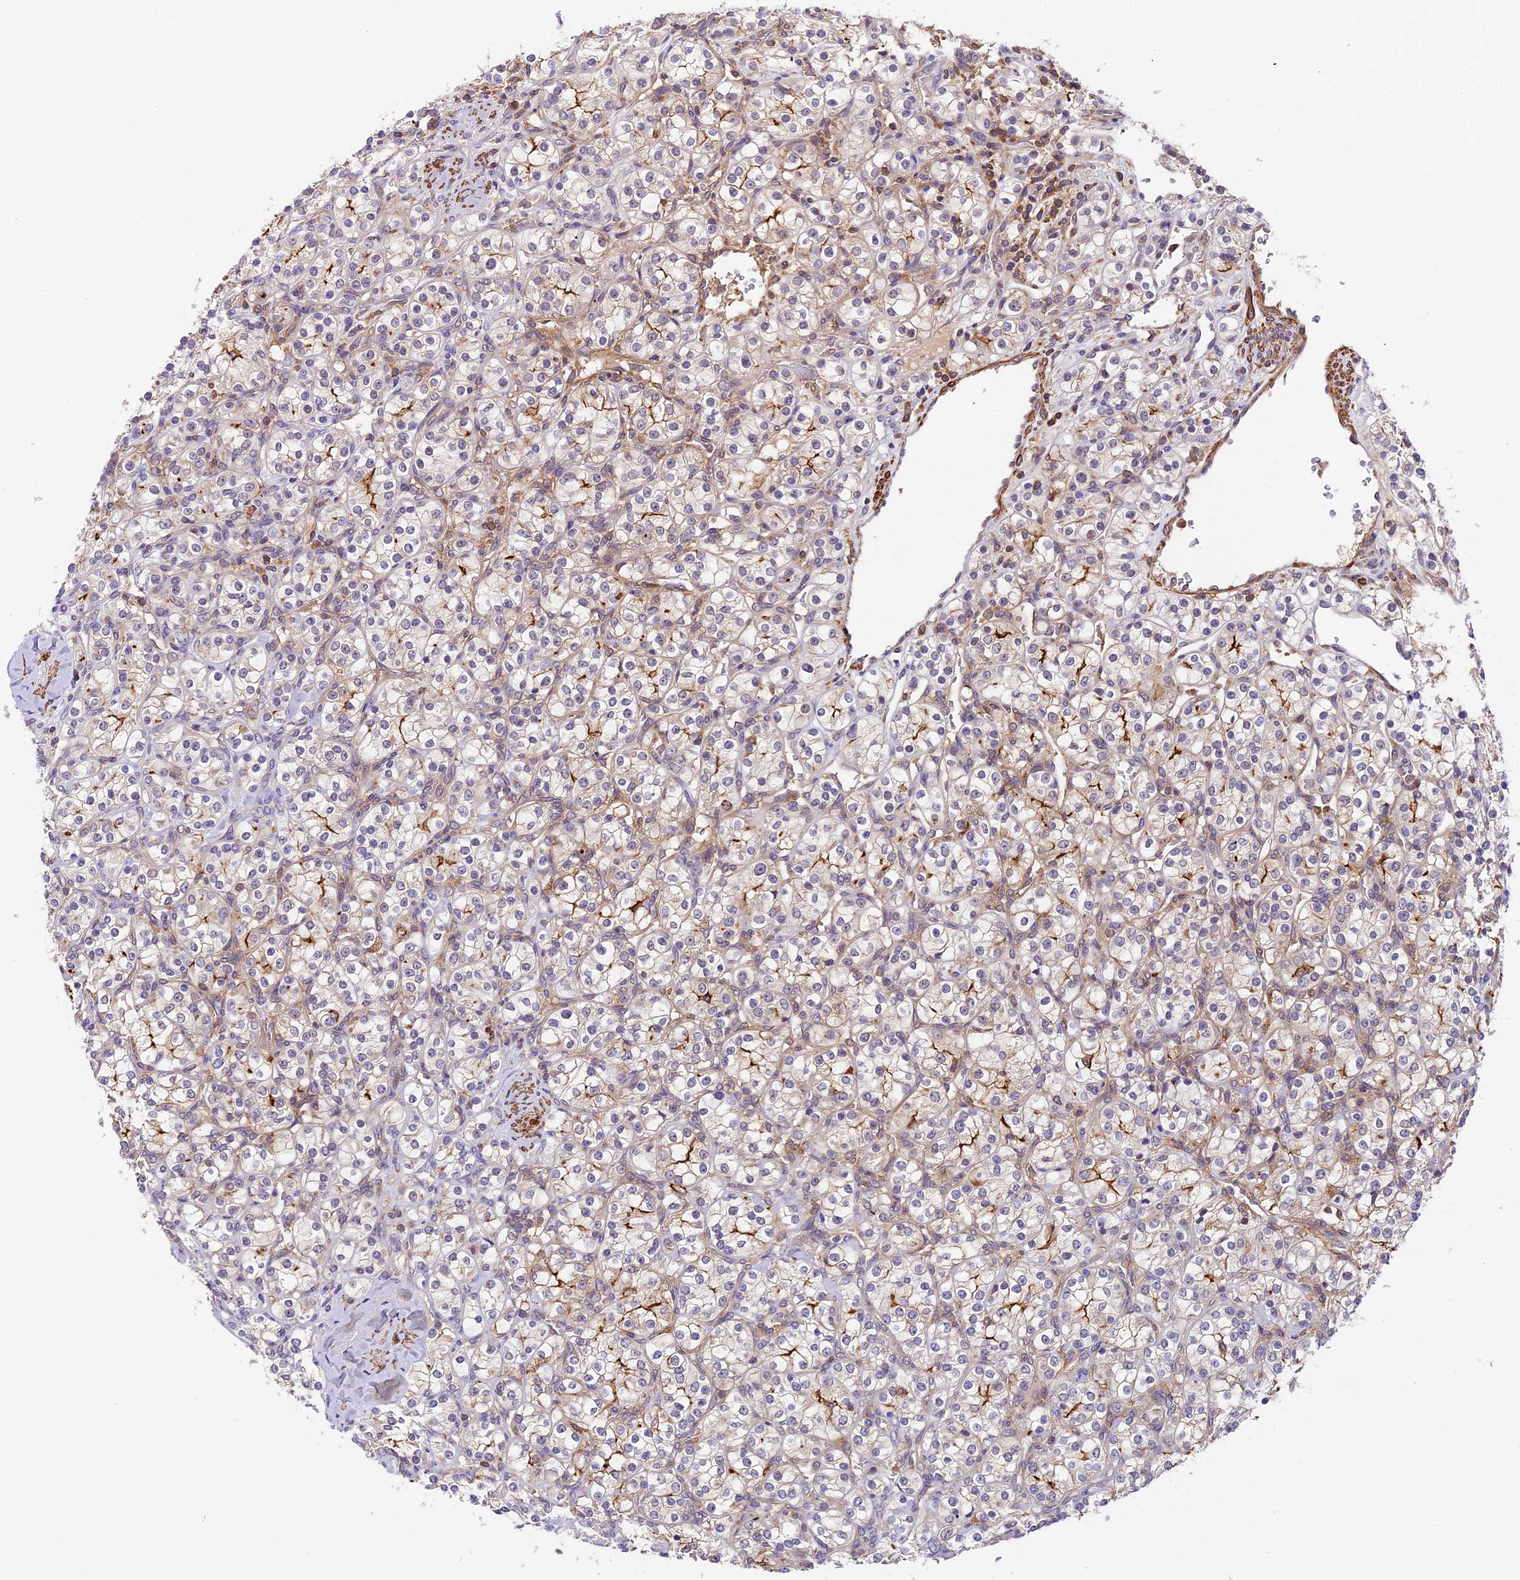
{"staining": {"intensity": "moderate", "quantity": "<25%", "location": "cytoplasmic/membranous"}, "tissue": "renal cancer", "cell_type": "Tumor cells", "image_type": "cancer", "snomed": [{"axis": "morphology", "description": "Adenocarcinoma, NOS"}, {"axis": "topography", "description": "Kidney"}], "caption": "Immunohistochemical staining of renal cancer reveals low levels of moderate cytoplasmic/membranous protein expression in about <25% of tumor cells.", "gene": "TBC1D1", "patient": {"sex": "male", "age": 77}}